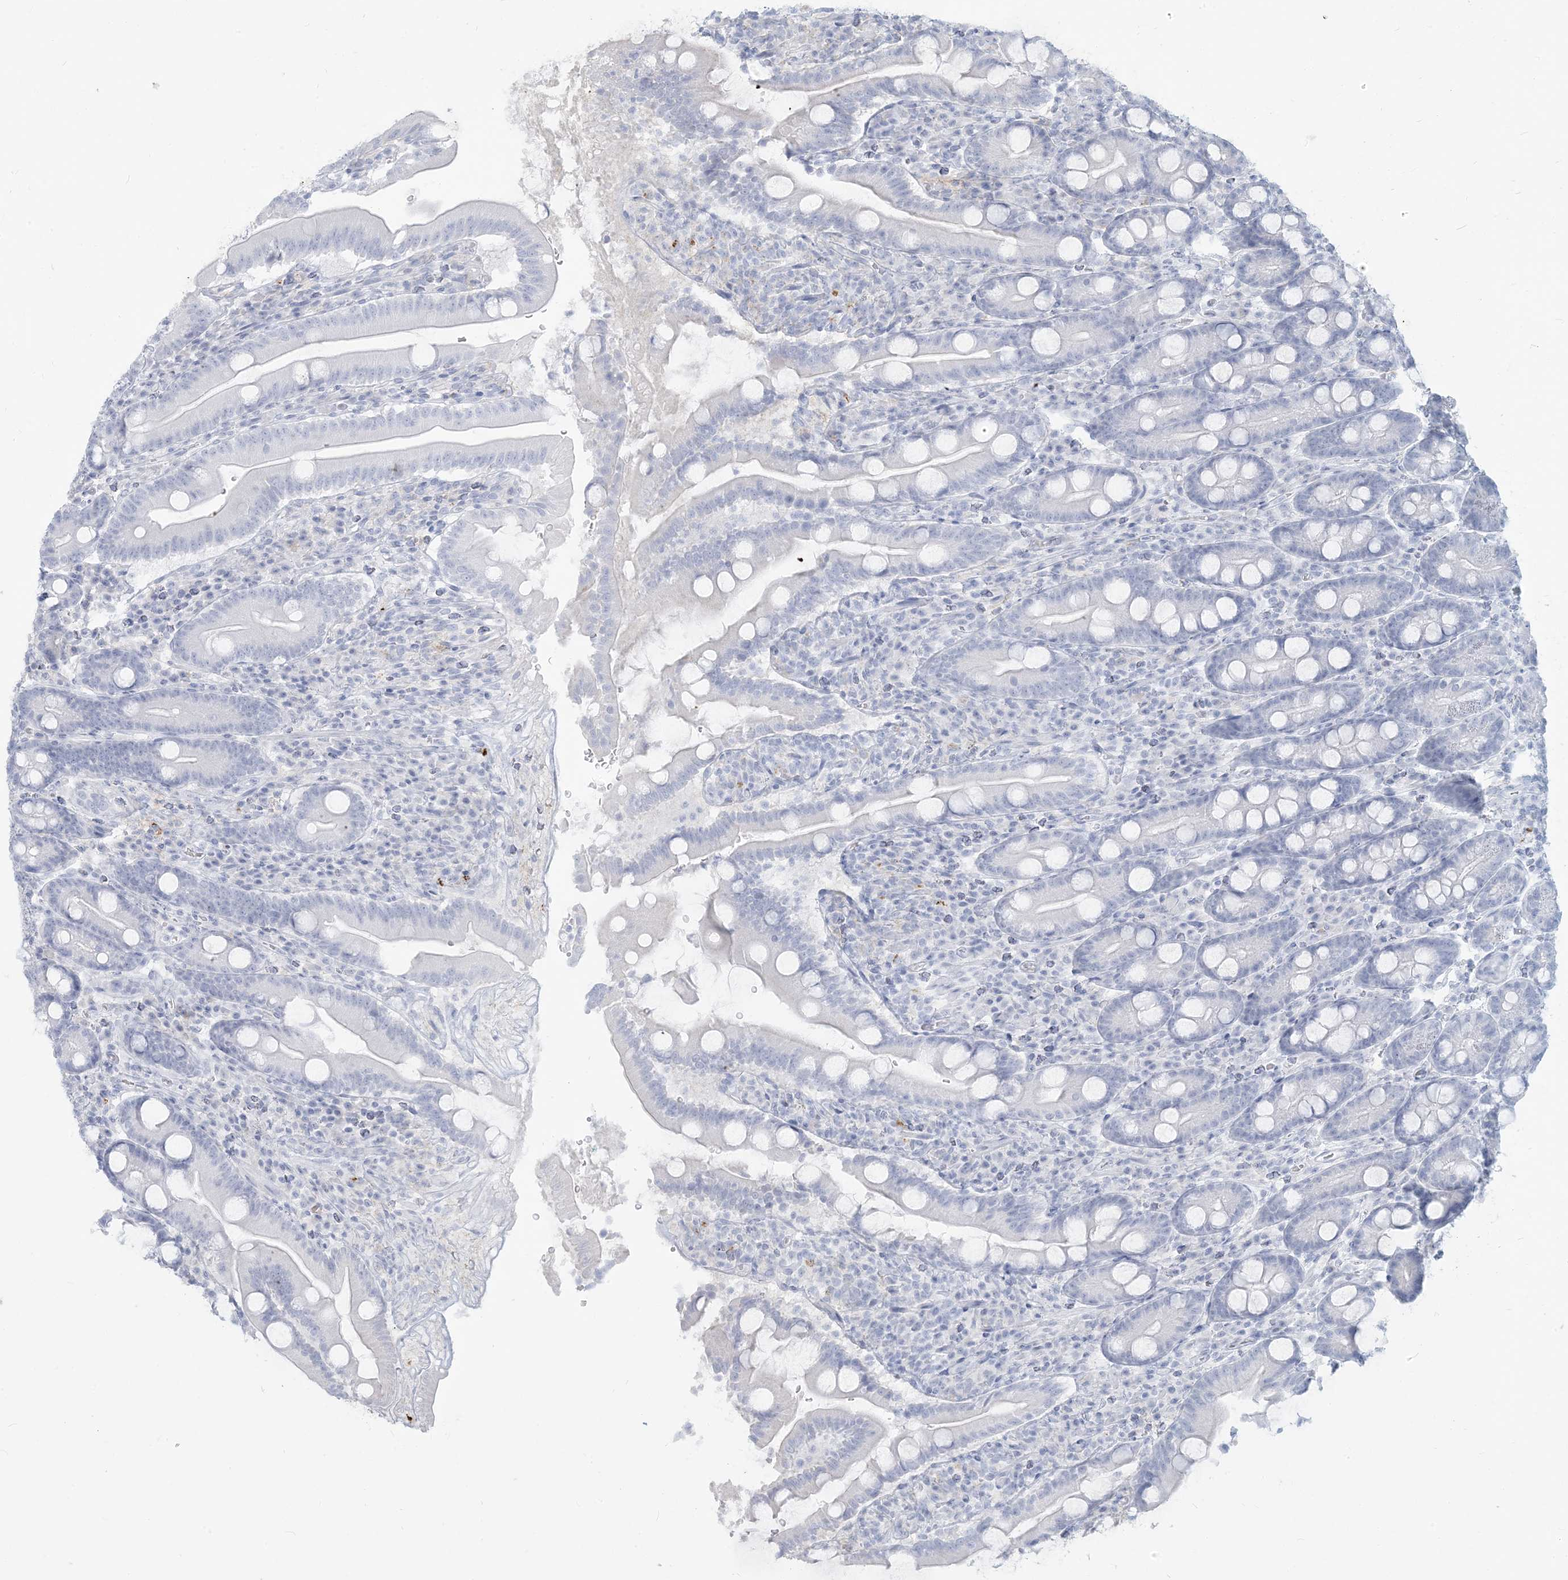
{"staining": {"intensity": "negative", "quantity": "none", "location": "none"}, "tissue": "duodenum", "cell_type": "Glandular cells", "image_type": "normal", "snomed": [{"axis": "morphology", "description": "Normal tissue, NOS"}, {"axis": "topography", "description": "Duodenum"}], "caption": "A micrograph of human duodenum is negative for staining in glandular cells. (Brightfield microscopy of DAB (3,3'-diaminobenzidine) immunohistochemistry (IHC) at high magnification).", "gene": "HLA", "patient": {"sex": "male", "age": 35}}